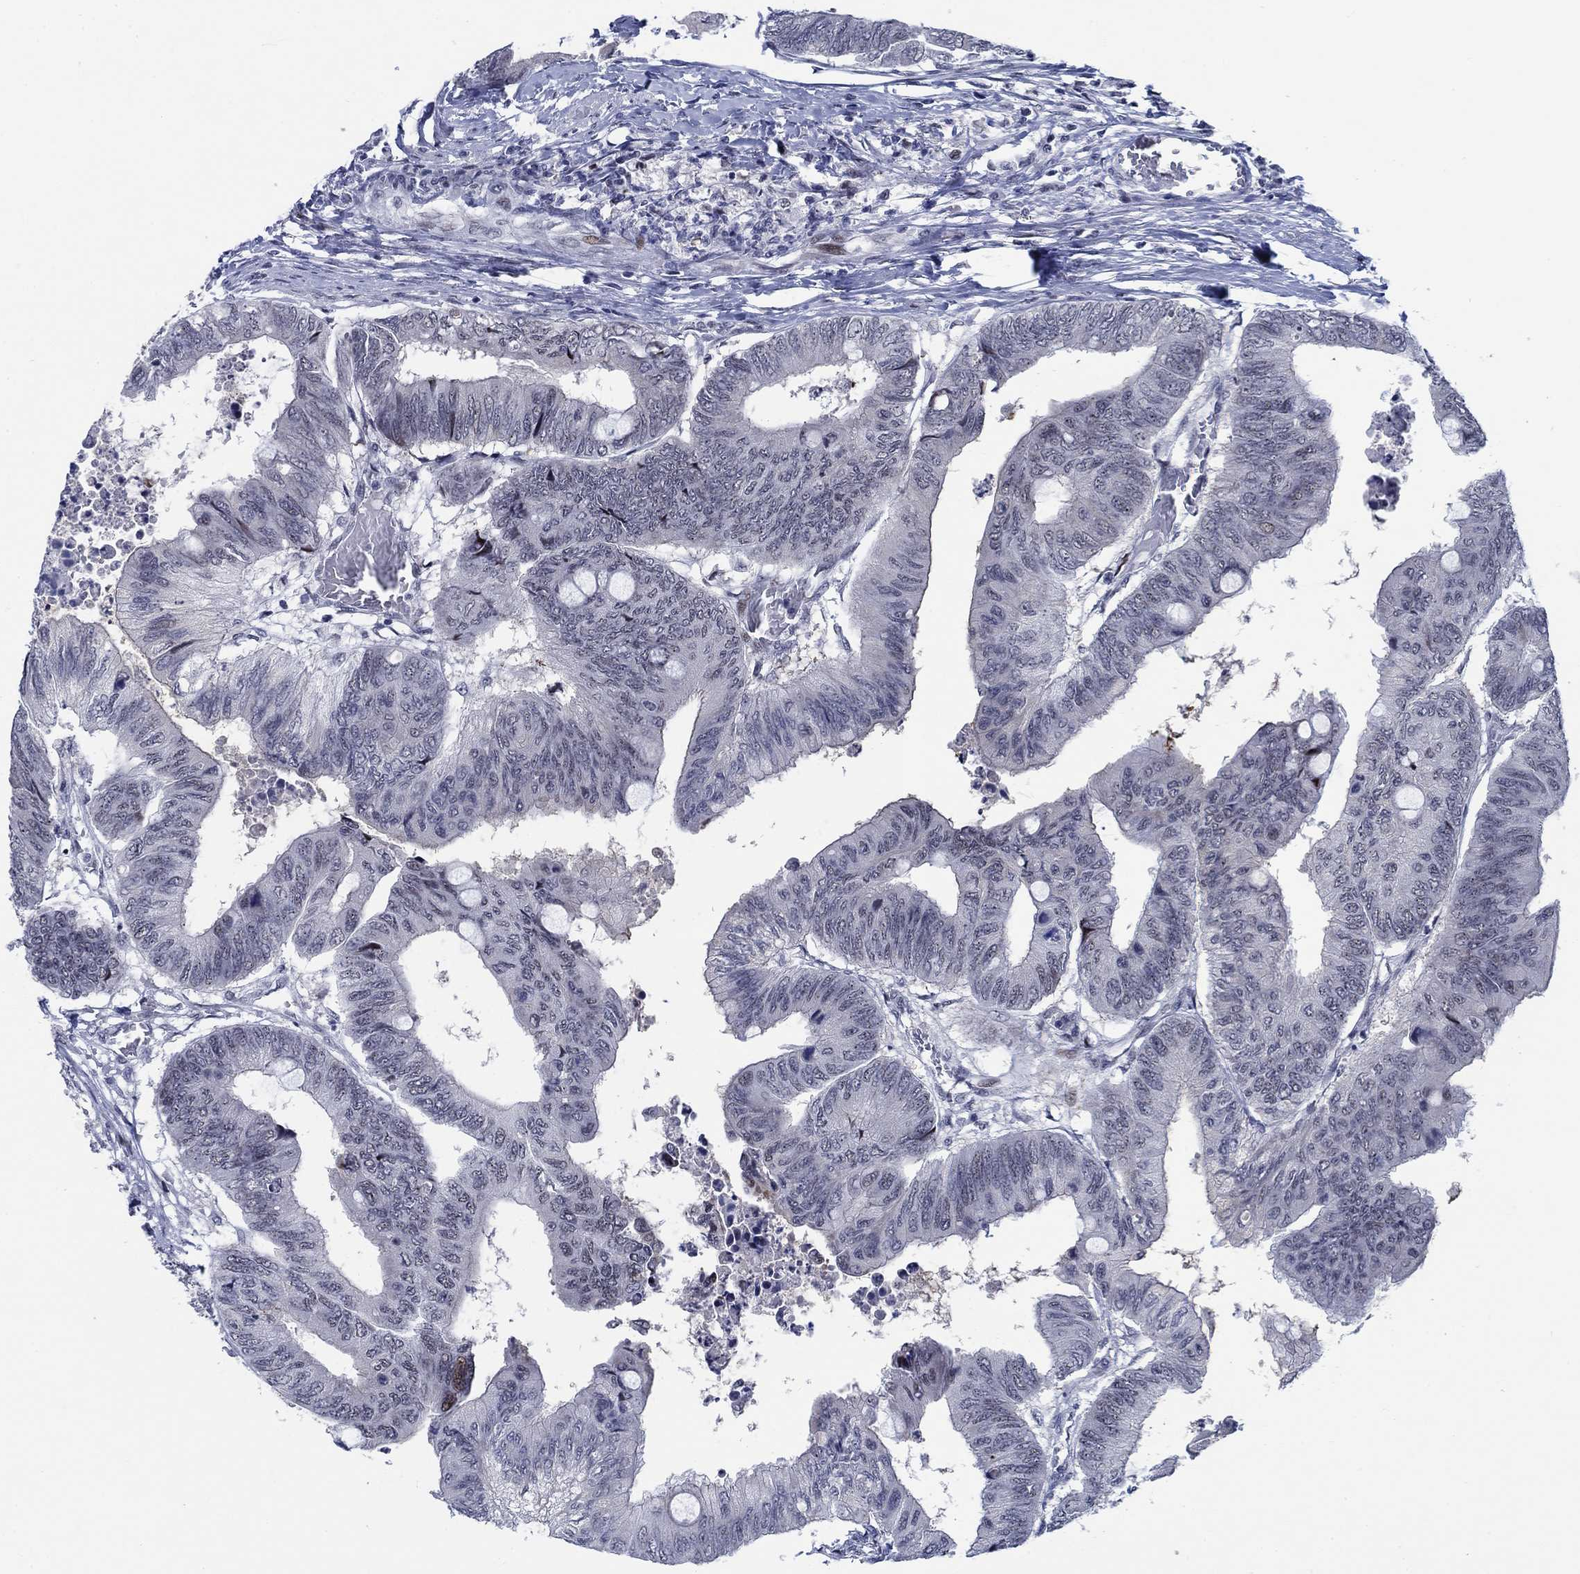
{"staining": {"intensity": "negative", "quantity": "none", "location": "none"}, "tissue": "colorectal cancer", "cell_type": "Tumor cells", "image_type": "cancer", "snomed": [{"axis": "morphology", "description": "Normal tissue, NOS"}, {"axis": "morphology", "description": "Adenocarcinoma, NOS"}, {"axis": "topography", "description": "Rectum"}, {"axis": "topography", "description": "Peripheral nerve tissue"}], "caption": "The histopathology image shows no staining of tumor cells in colorectal cancer (adenocarcinoma). (DAB IHC with hematoxylin counter stain).", "gene": "NEU3", "patient": {"sex": "male", "age": 92}}